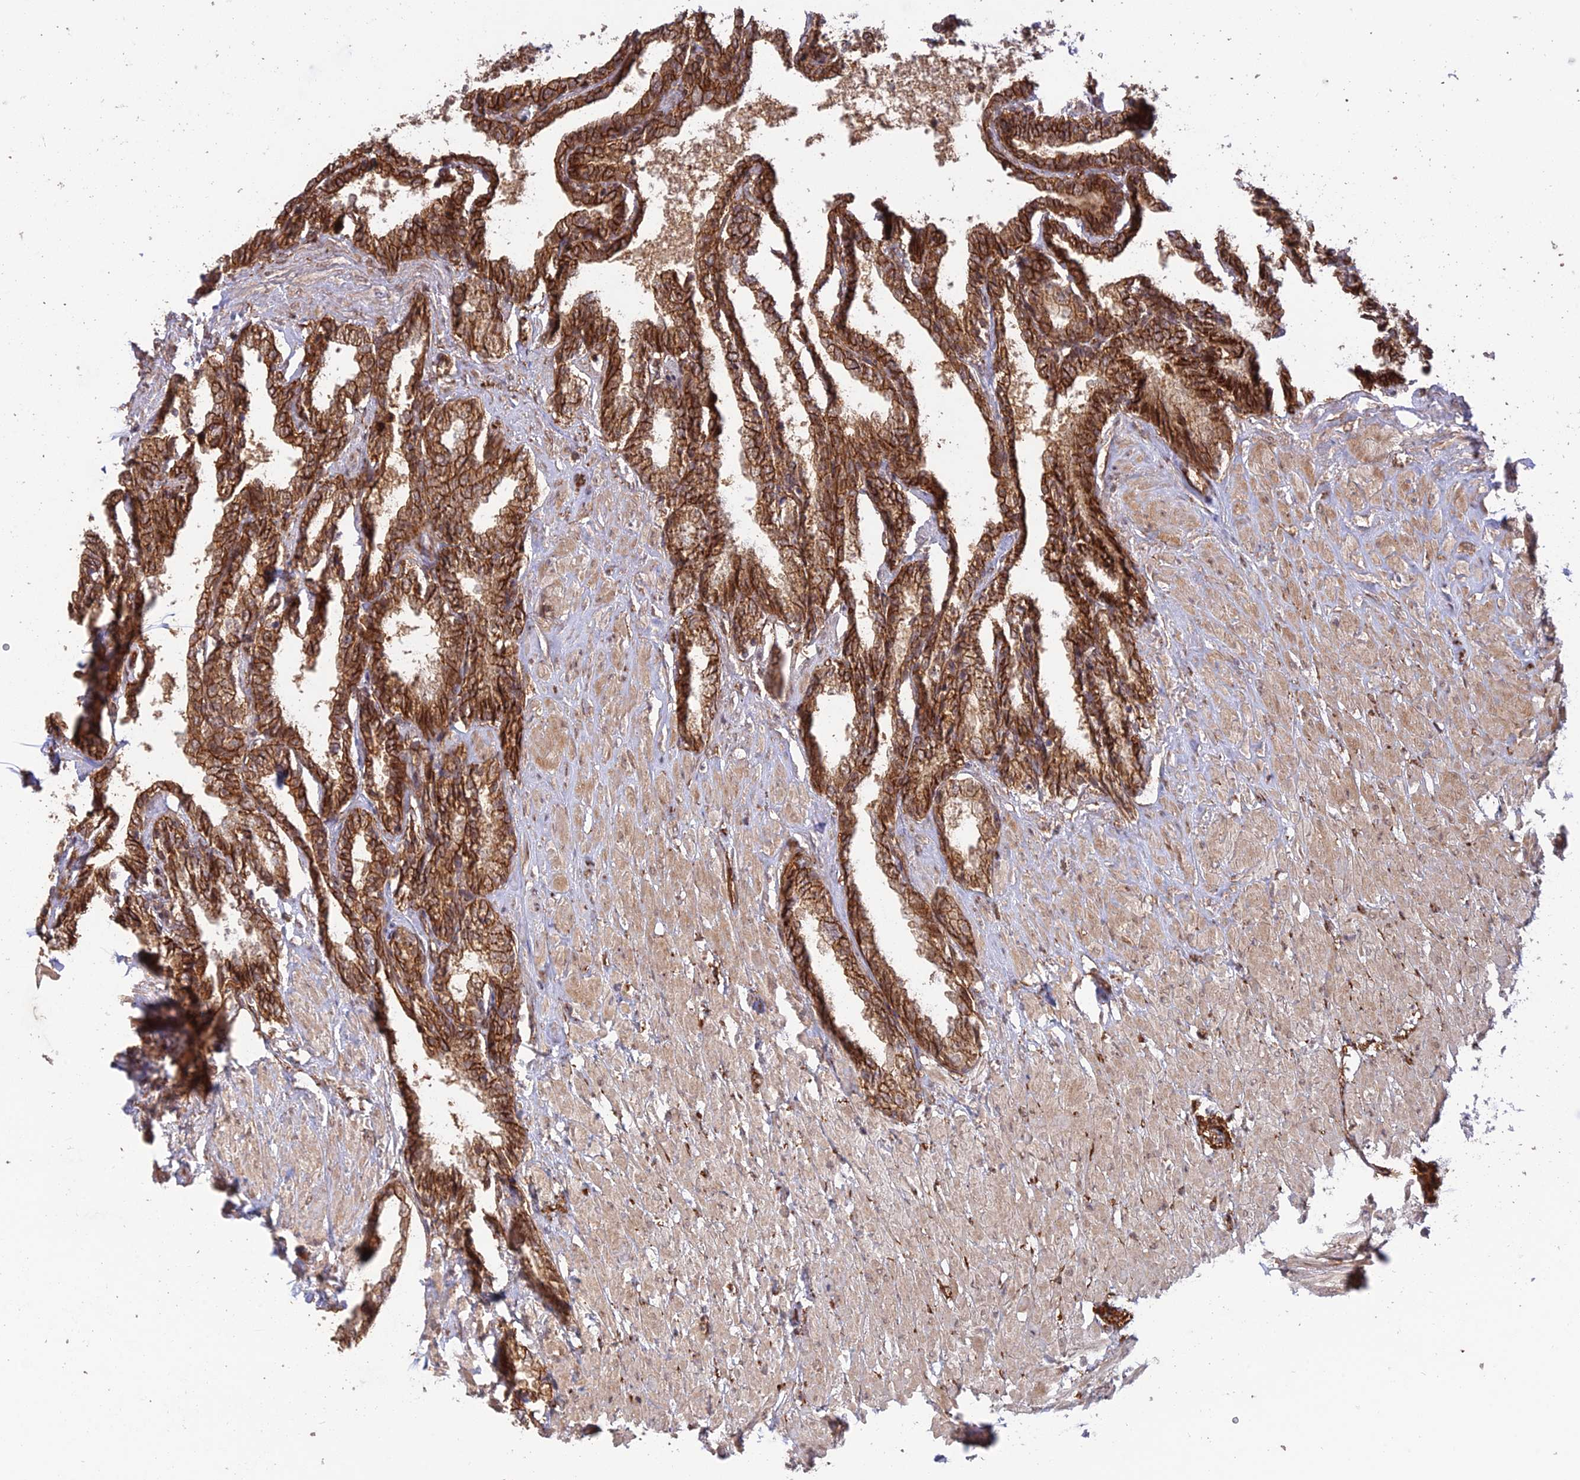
{"staining": {"intensity": "strong", "quantity": ">75%", "location": "cytoplasmic/membranous"}, "tissue": "seminal vesicle", "cell_type": "Glandular cells", "image_type": "normal", "snomed": [{"axis": "morphology", "description": "Normal tissue, NOS"}, {"axis": "topography", "description": "Seminal veicle"}], "caption": "High-magnification brightfield microscopy of benign seminal vesicle stained with DAB (3,3'-diaminobenzidine) (brown) and counterstained with hematoxylin (blue). glandular cells exhibit strong cytoplasmic/membranous positivity is identified in about>75% of cells. The protein of interest is stained brown, and the nuclei are stained in blue (DAB (3,3'-diaminobenzidine) IHC with brightfield microscopy, high magnification).", "gene": "HOMER2", "patient": {"sex": "male", "age": 46}}